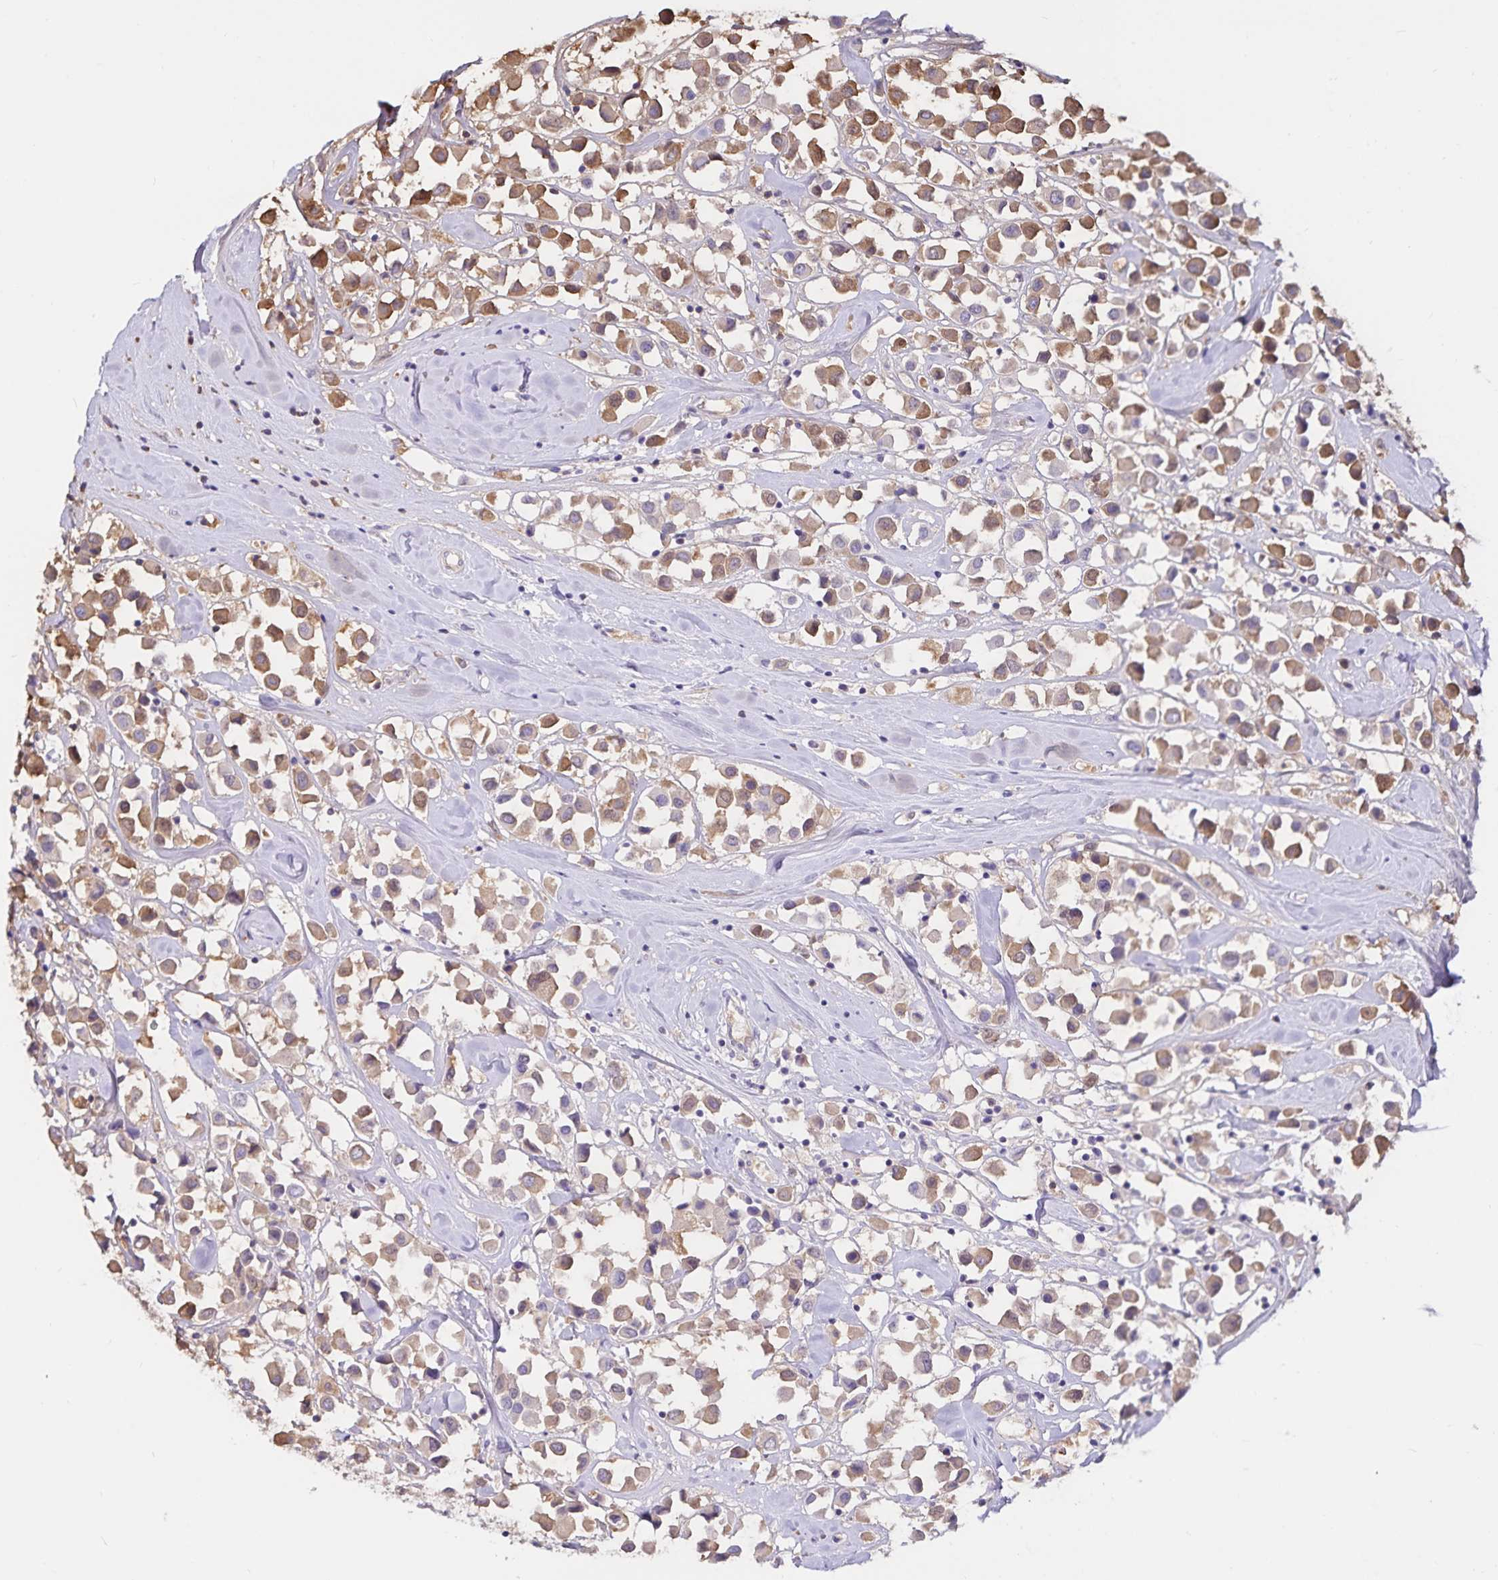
{"staining": {"intensity": "moderate", "quantity": "25%-75%", "location": "cytoplasmic/membranous"}, "tissue": "breast cancer", "cell_type": "Tumor cells", "image_type": "cancer", "snomed": [{"axis": "morphology", "description": "Duct carcinoma"}, {"axis": "topography", "description": "Breast"}], "caption": "Immunohistochemical staining of human breast cancer displays medium levels of moderate cytoplasmic/membranous protein staining in about 25%-75% of tumor cells. Immunohistochemistry (ihc) stains the protein of interest in brown and the nuclei are stained blue.", "gene": "FGG", "patient": {"sex": "female", "age": 61}}